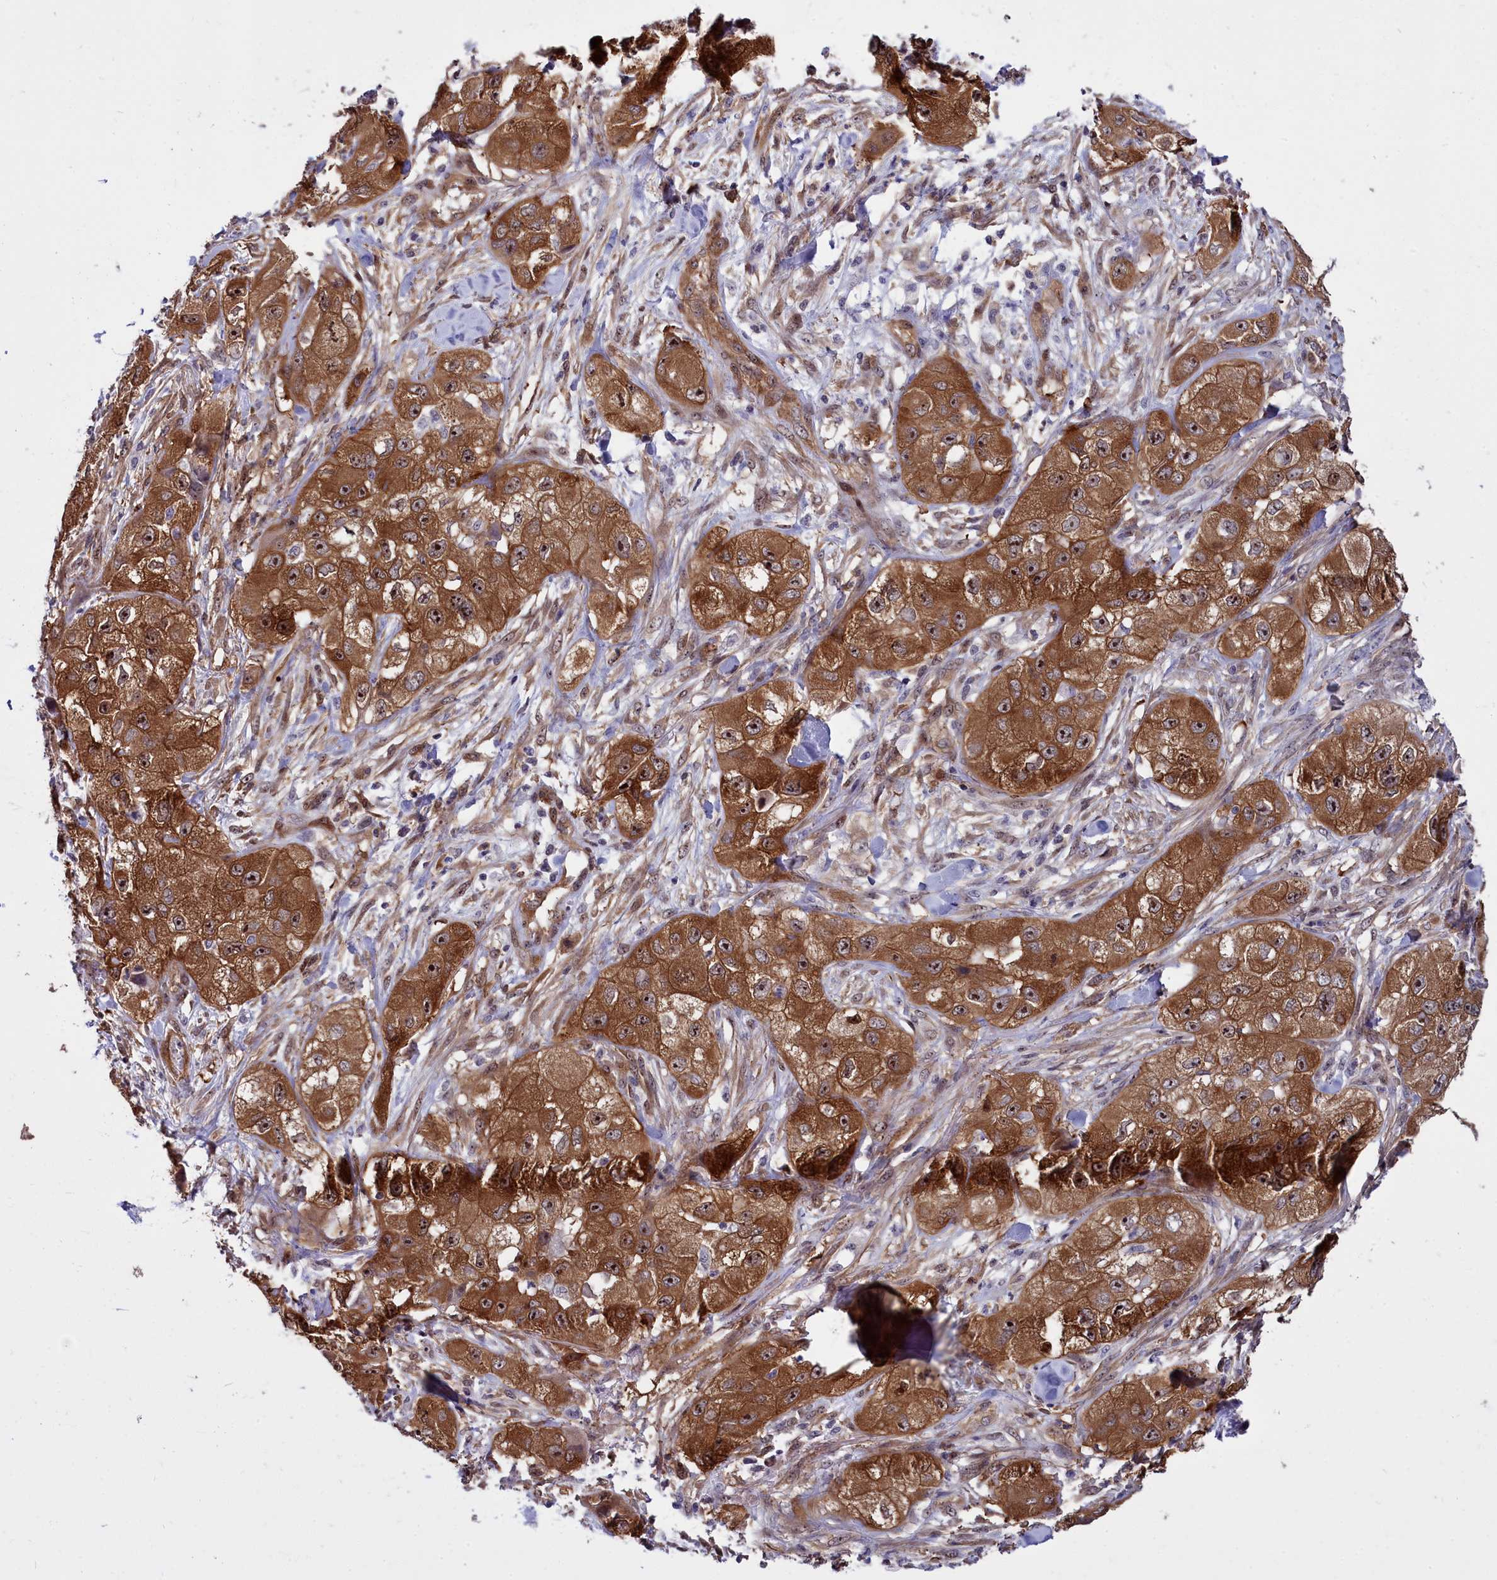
{"staining": {"intensity": "strong", "quantity": ">75%", "location": "cytoplasmic/membranous,nuclear"}, "tissue": "skin cancer", "cell_type": "Tumor cells", "image_type": "cancer", "snomed": [{"axis": "morphology", "description": "Squamous cell carcinoma, NOS"}, {"axis": "topography", "description": "Skin"}, {"axis": "topography", "description": "Subcutis"}], "caption": "Skin cancer (squamous cell carcinoma) stained for a protein reveals strong cytoplasmic/membranous and nuclear positivity in tumor cells.", "gene": "BCAR1", "patient": {"sex": "male", "age": 73}}